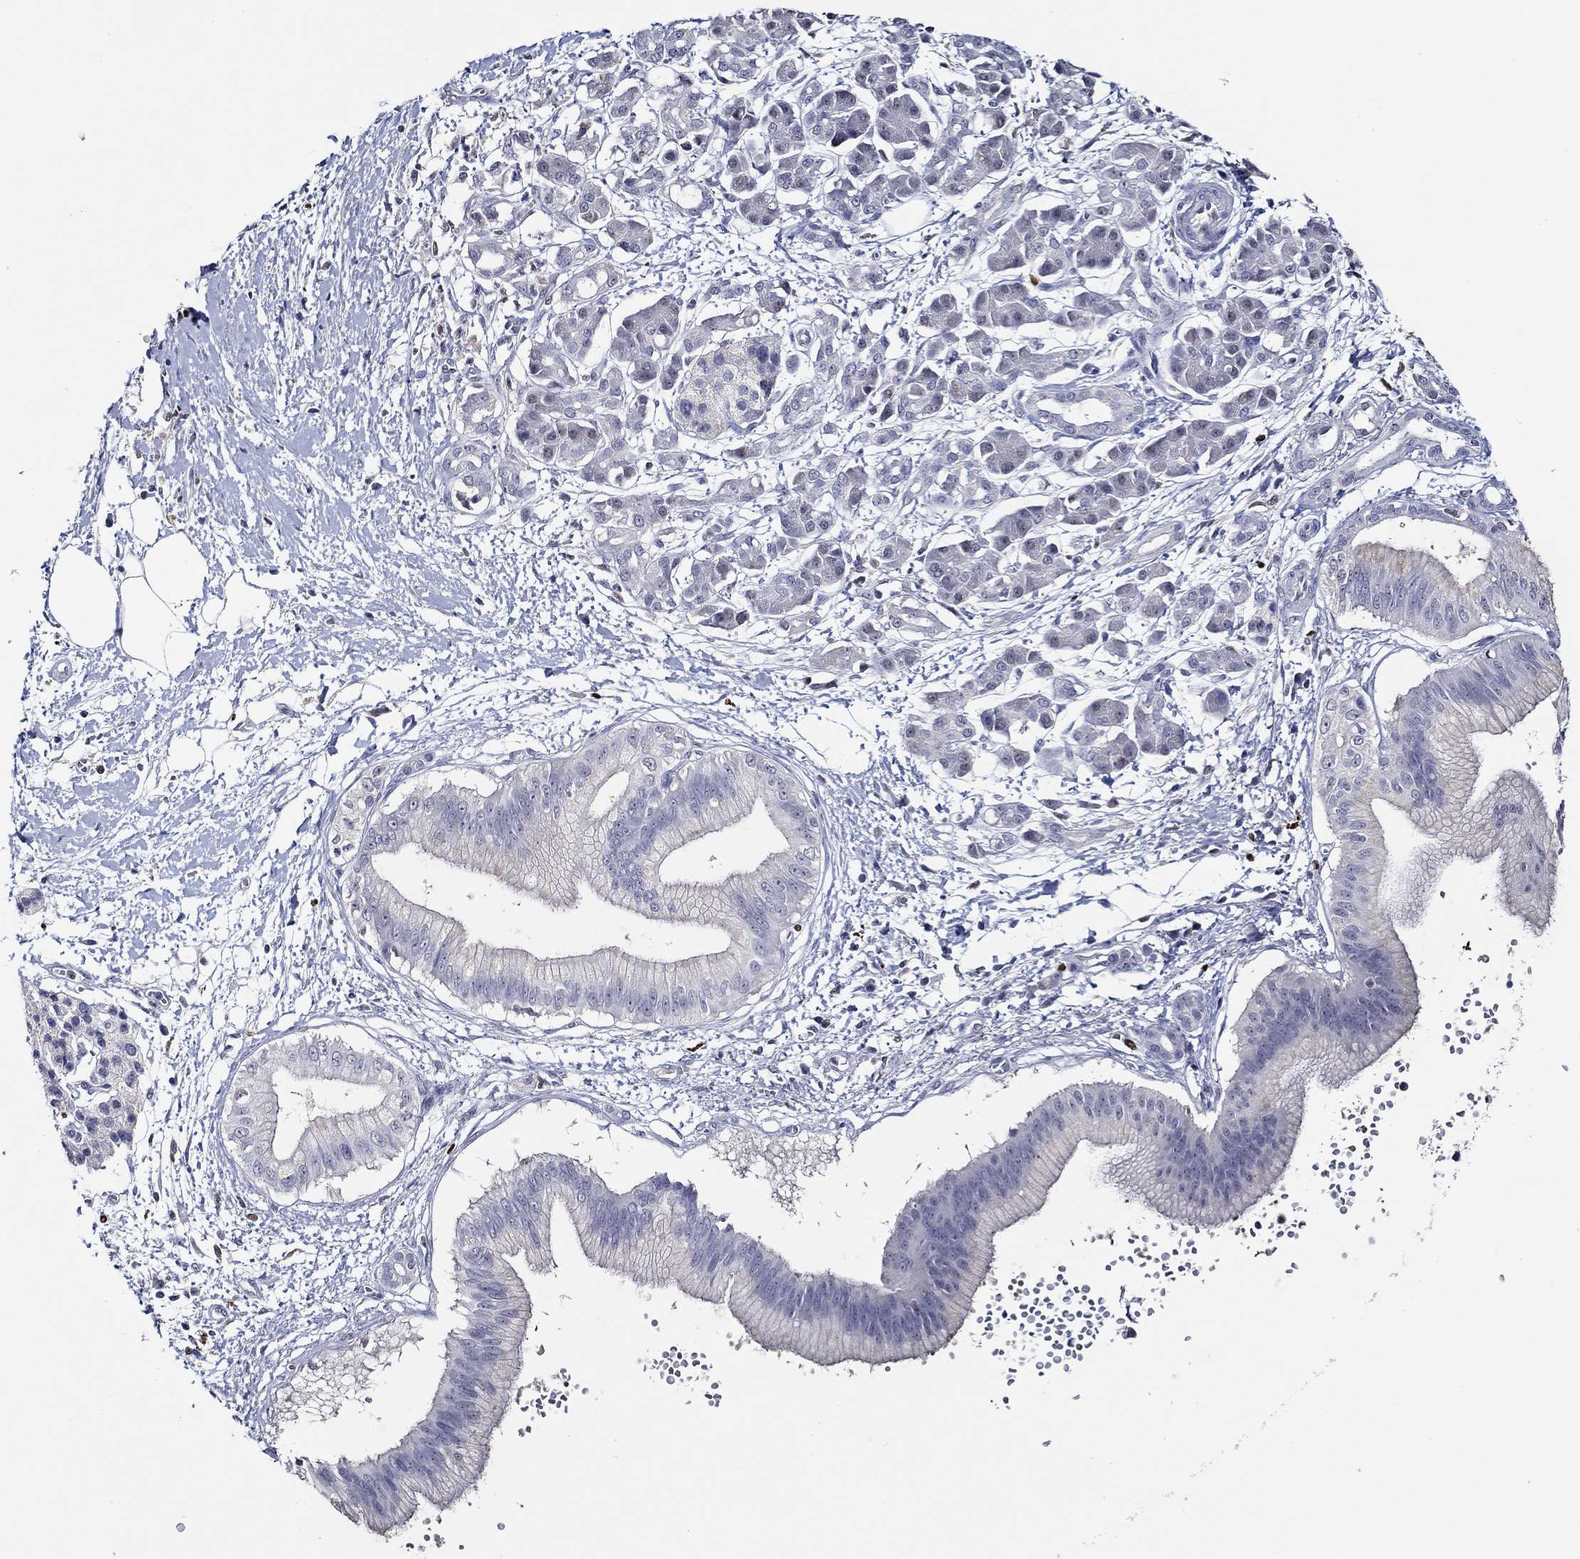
{"staining": {"intensity": "negative", "quantity": "none", "location": "none"}, "tissue": "pancreatic cancer", "cell_type": "Tumor cells", "image_type": "cancer", "snomed": [{"axis": "morphology", "description": "Adenocarcinoma, NOS"}, {"axis": "topography", "description": "Pancreas"}], "caption": "The histopathology image displays no staining of tumor cells in pancreatic cancer.", "gene": "GATA2", "patient": {"sex": "male", "age": 72}}